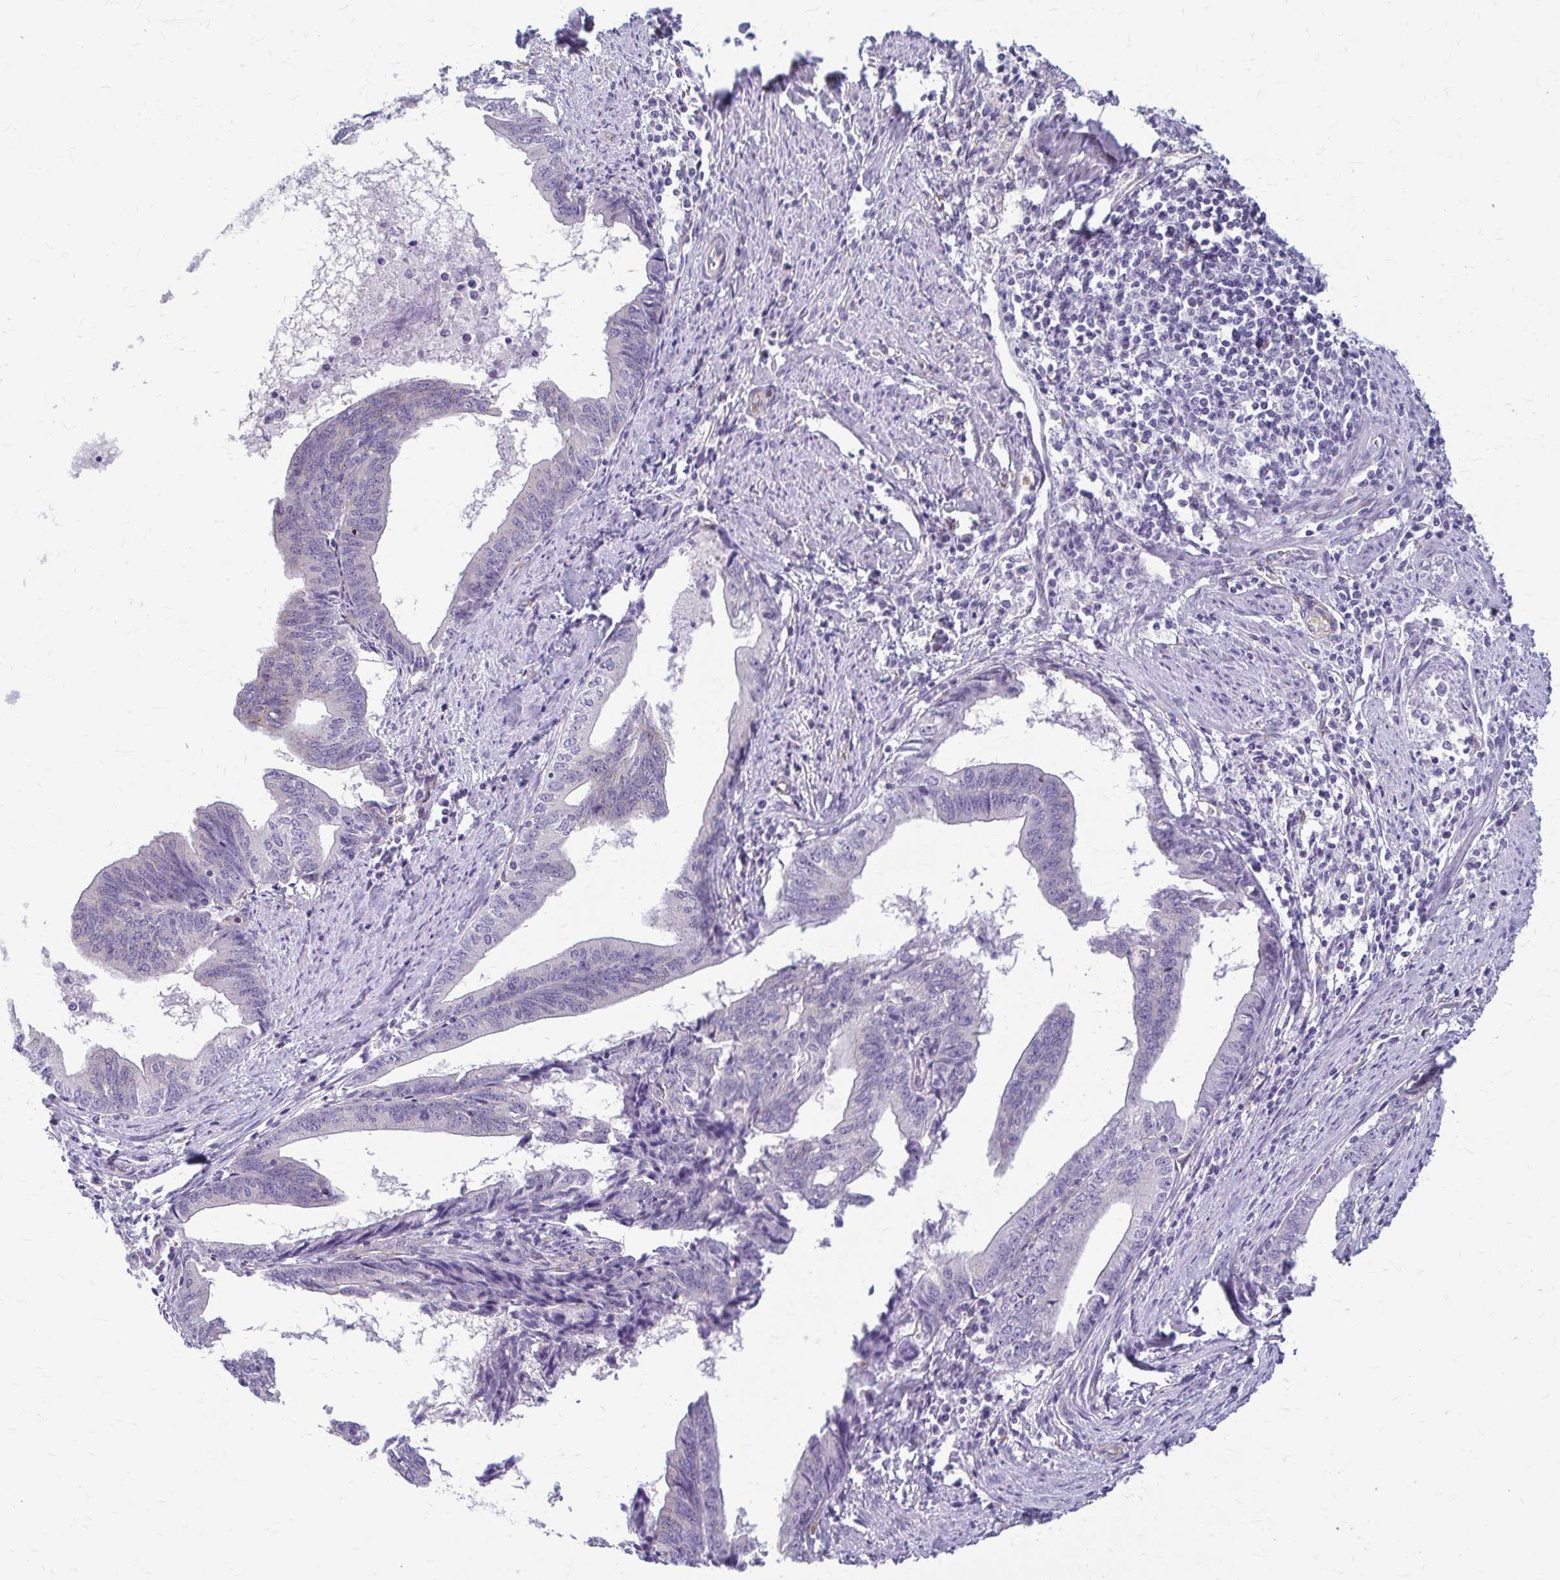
{"staining": {"intensity": "negative", "quantity": "none", "location": "none"}, "tissue": "endometrial cancer", "cell_type": "Tumor cells", "image_type": "cancer", "snomed": [{"axis": "morphology", "description": "Adenocarcinoma, NOS"}, {"axis": "topography", "description": "Endometrium"}], "caption": "Immunohistochemistry (IHC) photomicrograph of neoplastic tissue: human endometrial cancer (adenocarcinoma) stained with DAB (3,3'-diaminobenzidine) reveals no significant protein positivity in tumor cells. (DAB immunohistochemistry (IHC) with hematoxylin counter stain).", "gene": "DEPP1", "patient": {"sex": "female", "age": 65}}